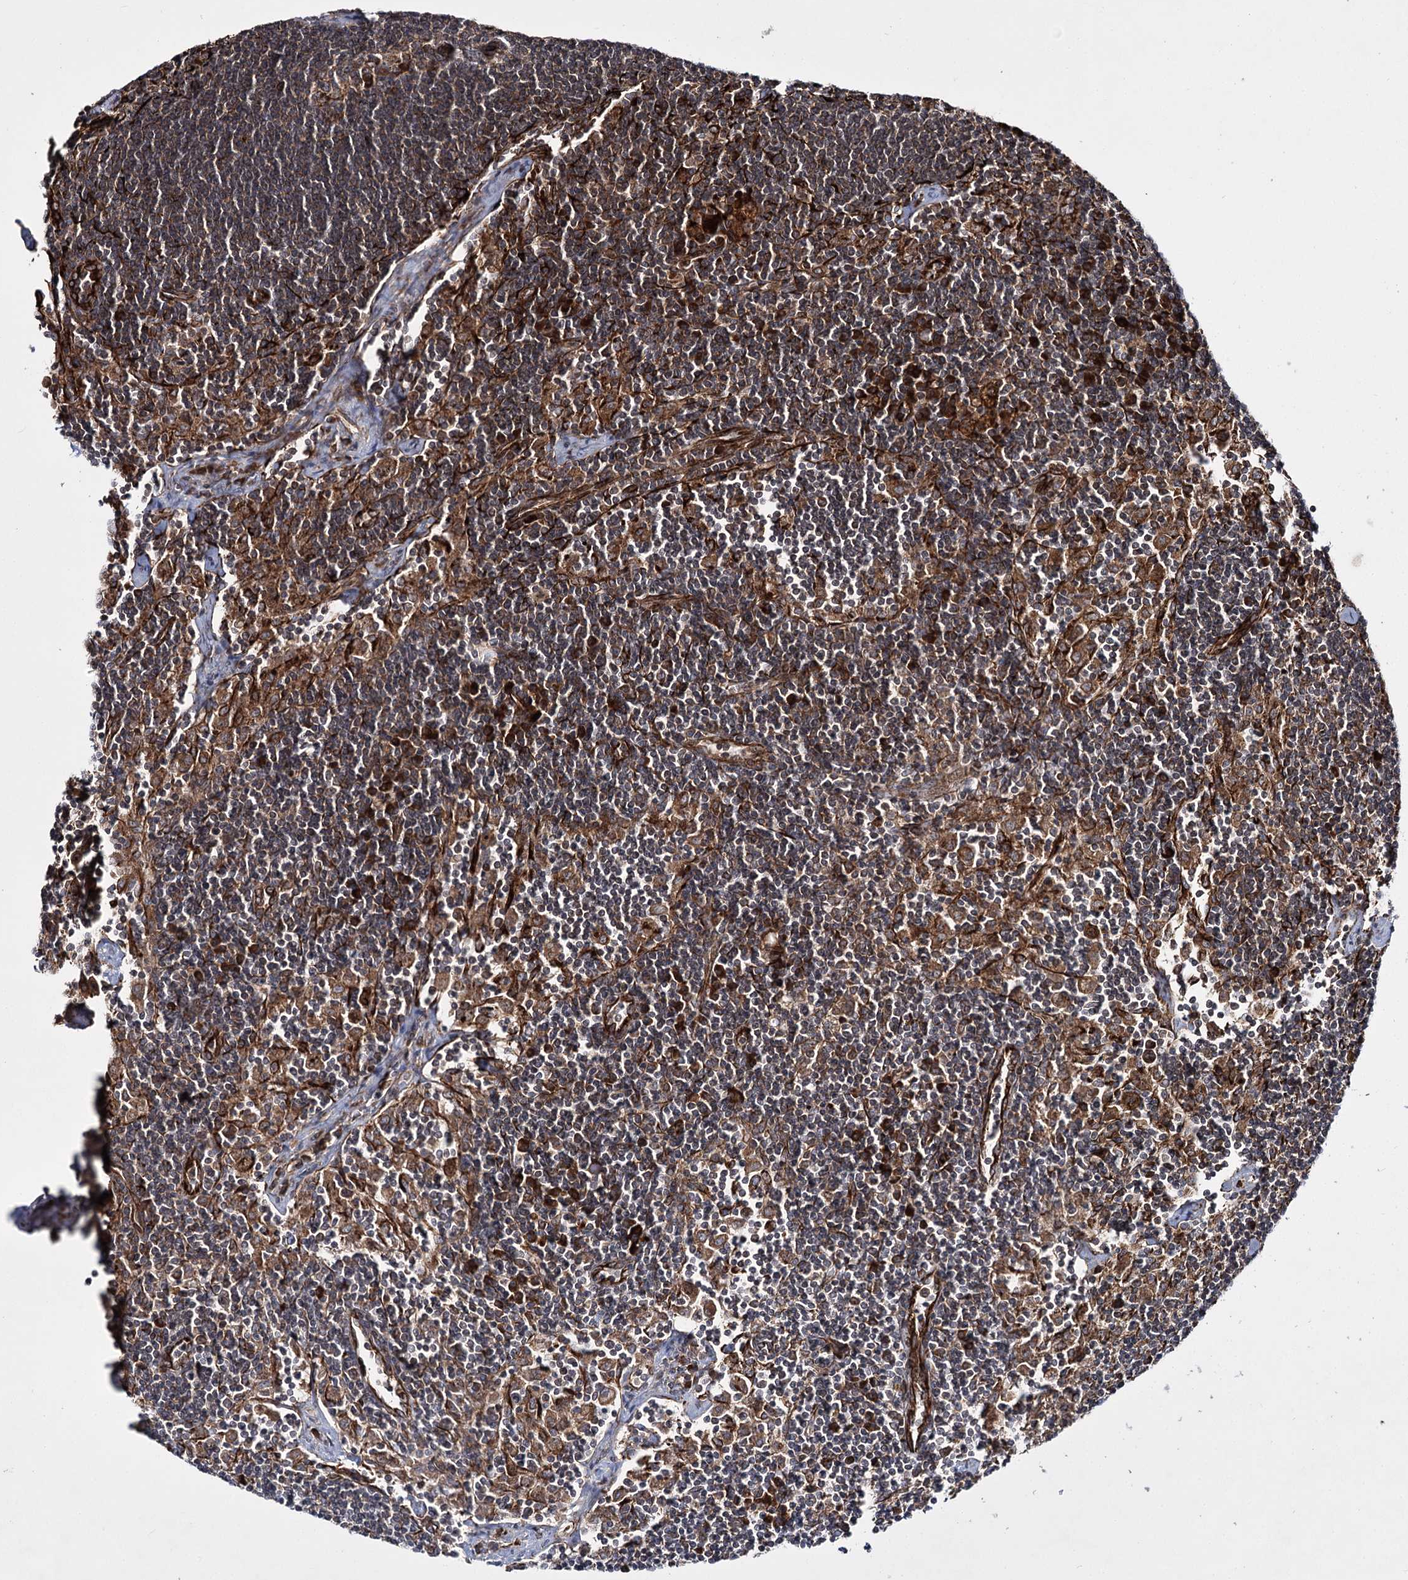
{"staining": {"intensity": "strong", "quantity": "<25%", "location": "cytoplasmic/membranous"}, "tissue": "lymph node", "cell_type": "Germinal center cells", "image_type": "normal", "snomed": [{"axis": "morphology", "description": "Normal tissue, NOS"}, {"axis": "topography", "description": "Lymph node"}], "caption": "Lymph node was stained to show a protein in brown. There is medium levels of strong cytoplasmic/membranous expression in approximately <25% of germinal center cells. (IHC, brightfield microscopy, high magnification).", "gene": "HECTD2", "patient": {"sex": "male", "age": 24}}